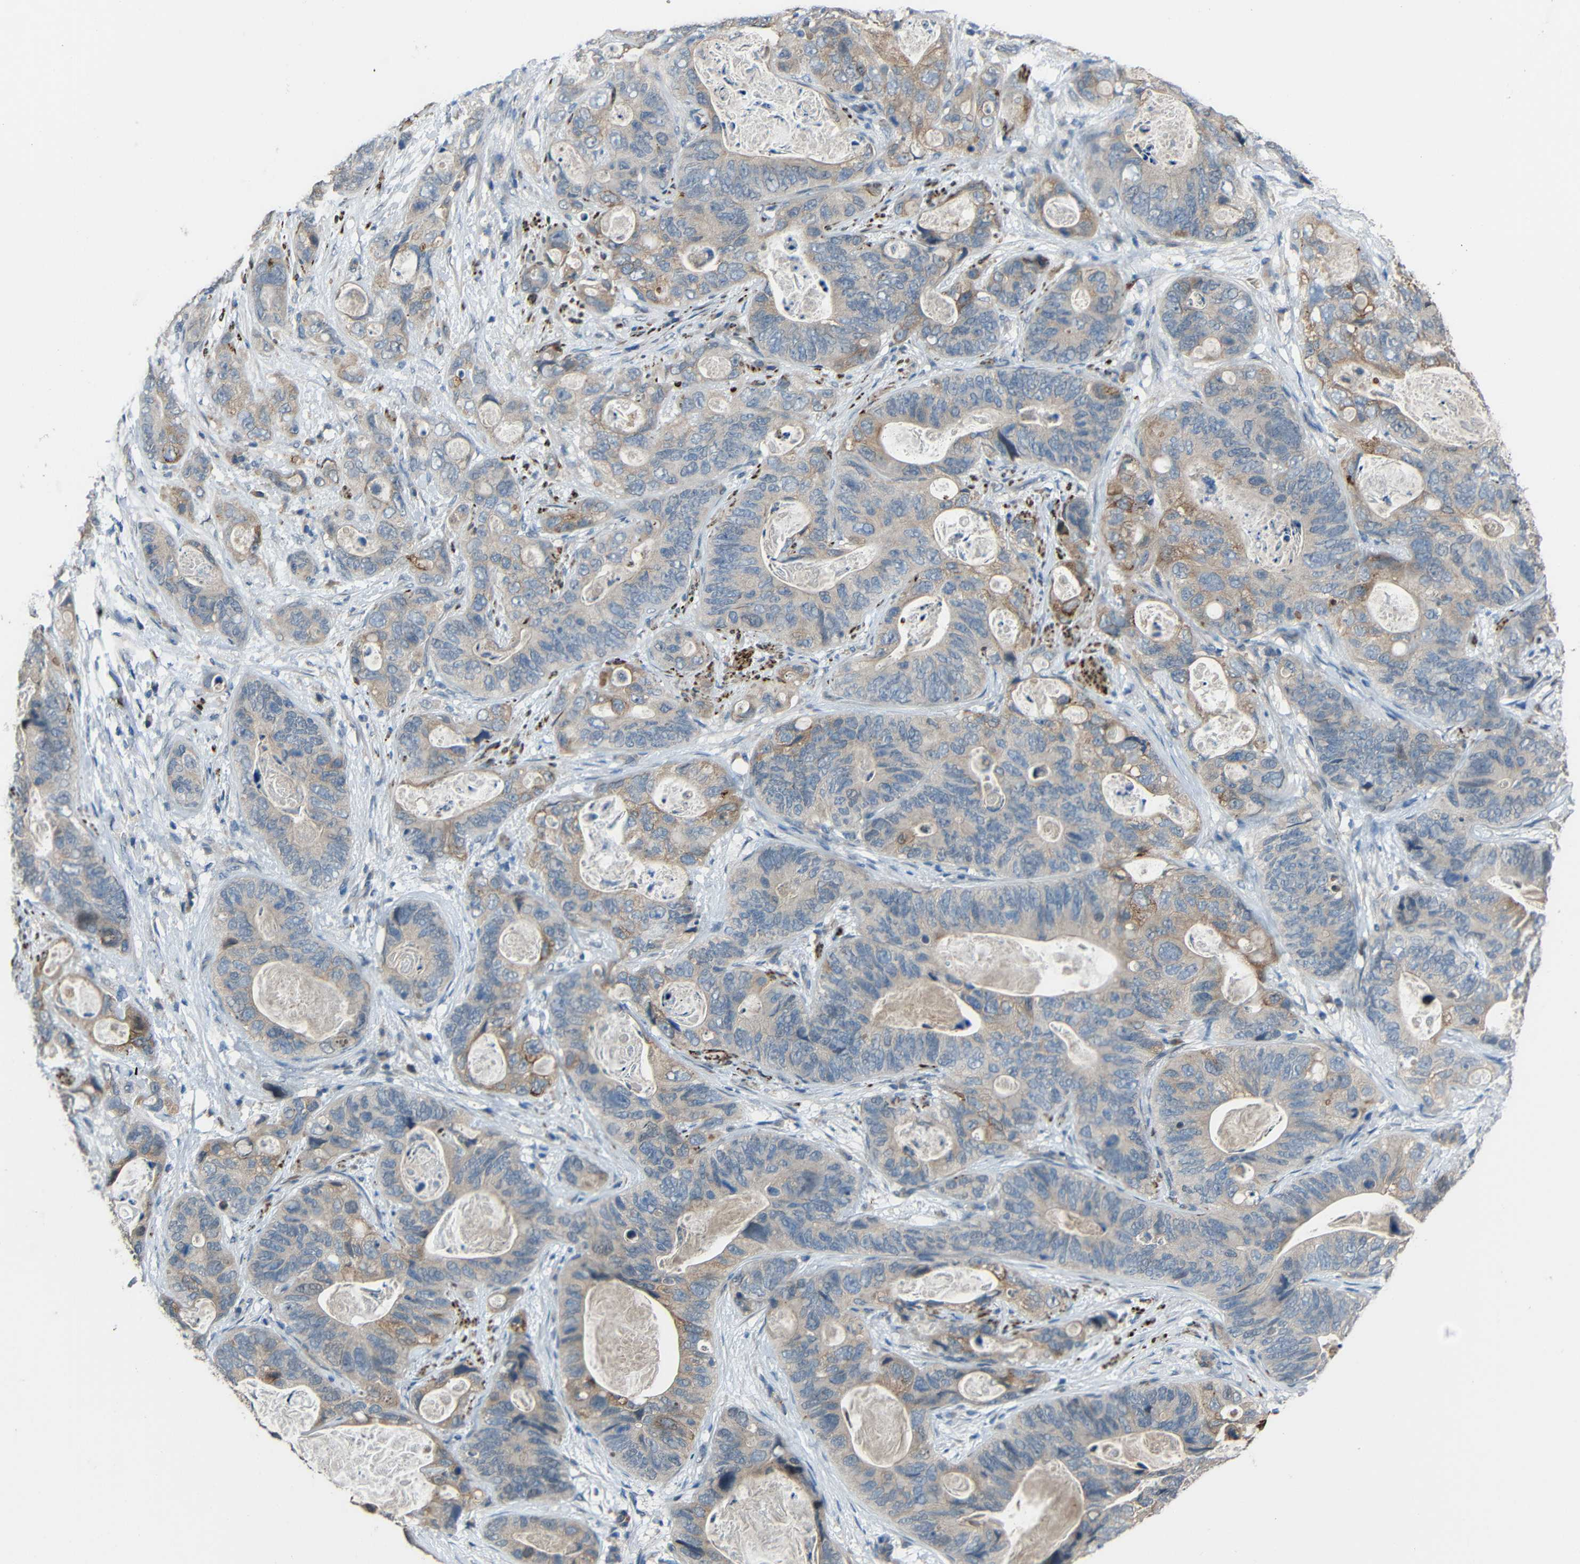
{"staining": {"intensity": "weak", "quantity": "<25%", "location": "cytoplasmic/membranous"}, "tissue": "stomach cancer", "cell_type": "Tumor cells", "image_type": "cancer", "snomed": [{"axis": "morphology", "description": "Adenocarcinoma, NOS"}, {"axis": "topography", "description": "Stomach"}], "caption": "This micrograph is of adenocarcinoma (stomach) stained with immunohistochemistry (IHC) to label a protein in brown with the nuclei are counter-stained blue. There is no staining in tumor cells. (DAB immunohistochemistry visualized using brightfield microscopy, high magnification).", "gene": "STBD1", "patient": {"sex": "female", "age": 89}}